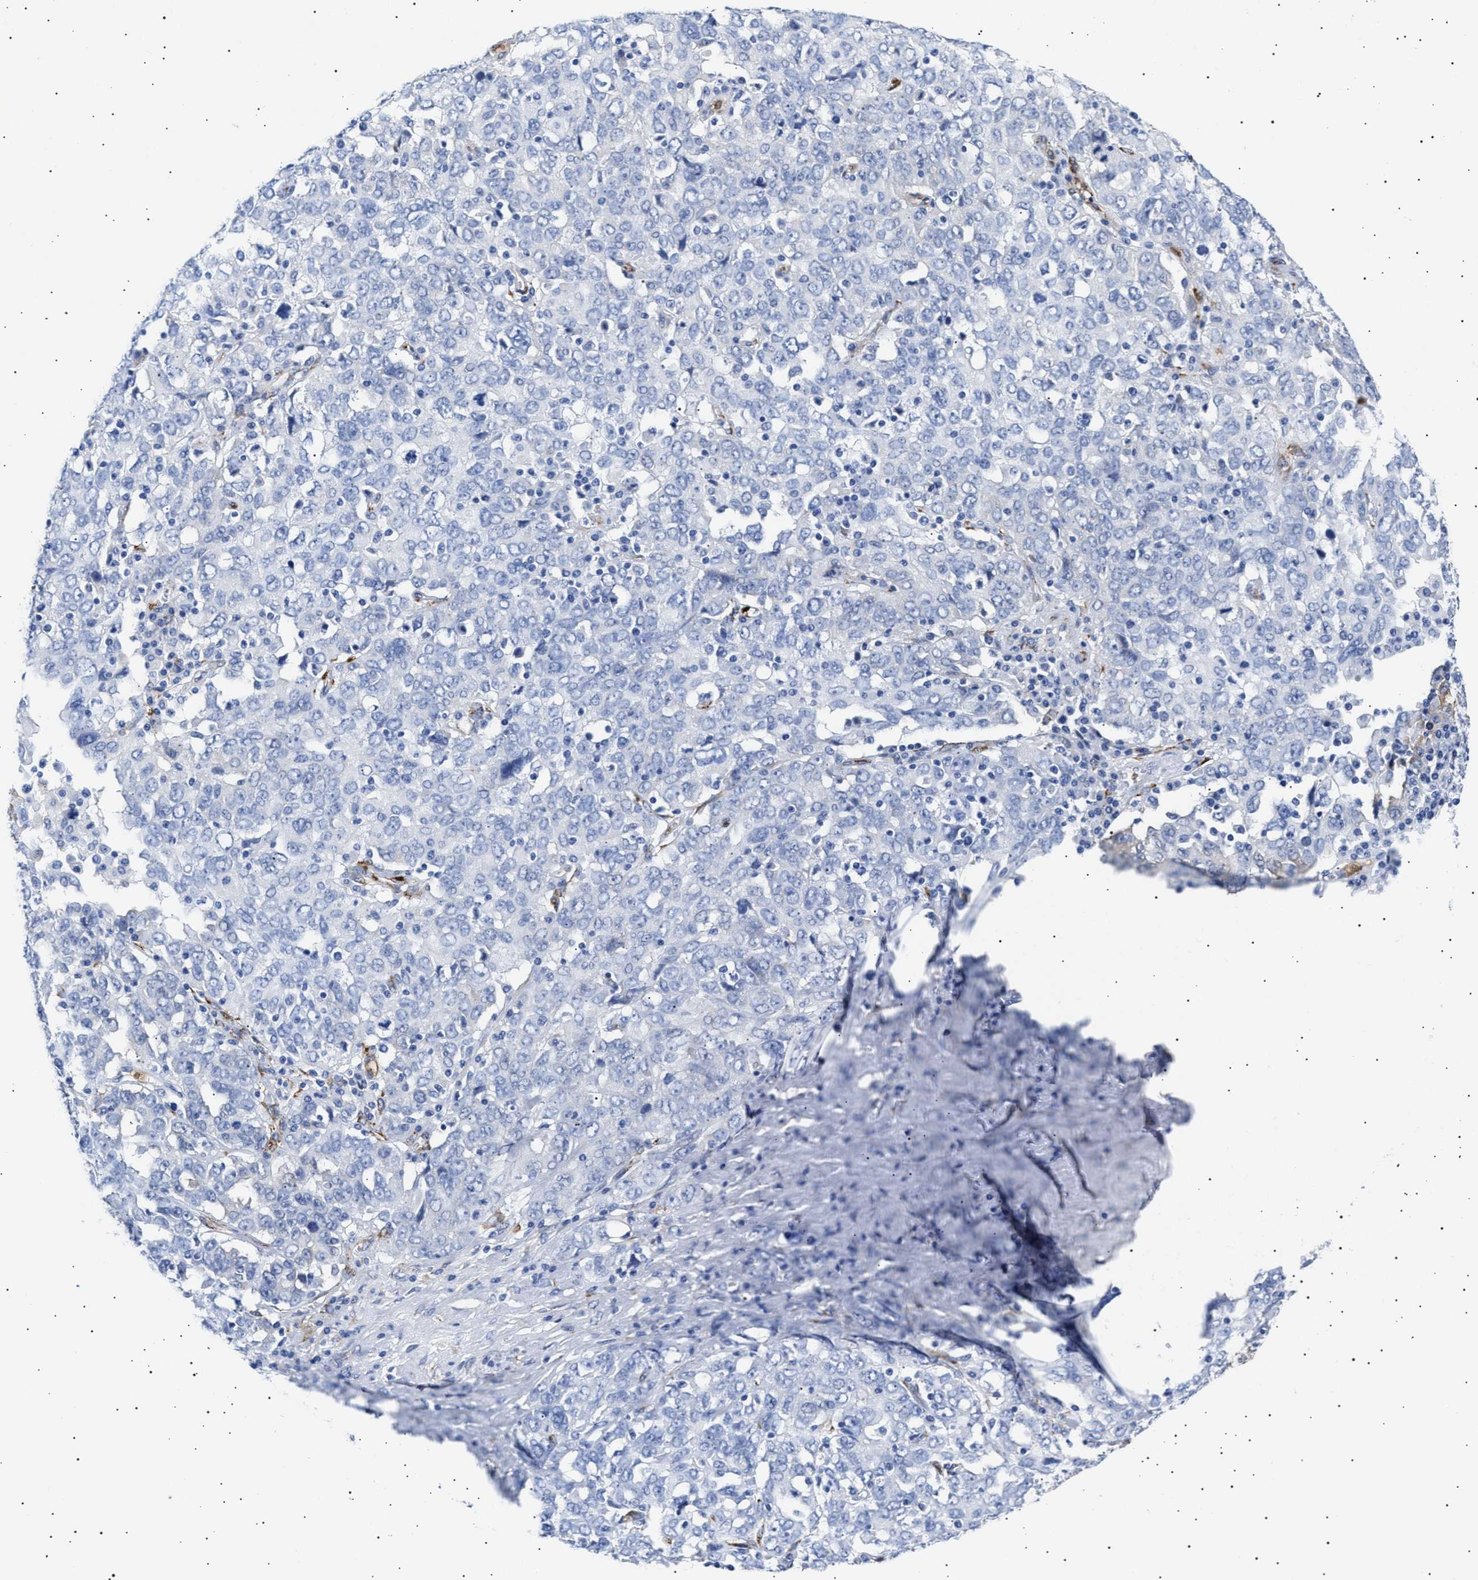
{"staining": {"intensity": "negative", "quantity": "none", "location": "none"}, "tissue": "ovarian cancer", "cell_type": "Tumor cells", "image_type": "cancer", "snomed": [{"axis": "morphology", "description": "Carcinoma, endometroid"}, {"axis": "topography", "description": "Ovary"}], "caption": "Ovarian cancer was stained to show a protein in brown. There is no significant positivity in tumor cells.", "gene": "HEMGN", "patient": {"sex": "female", "age": 62}}